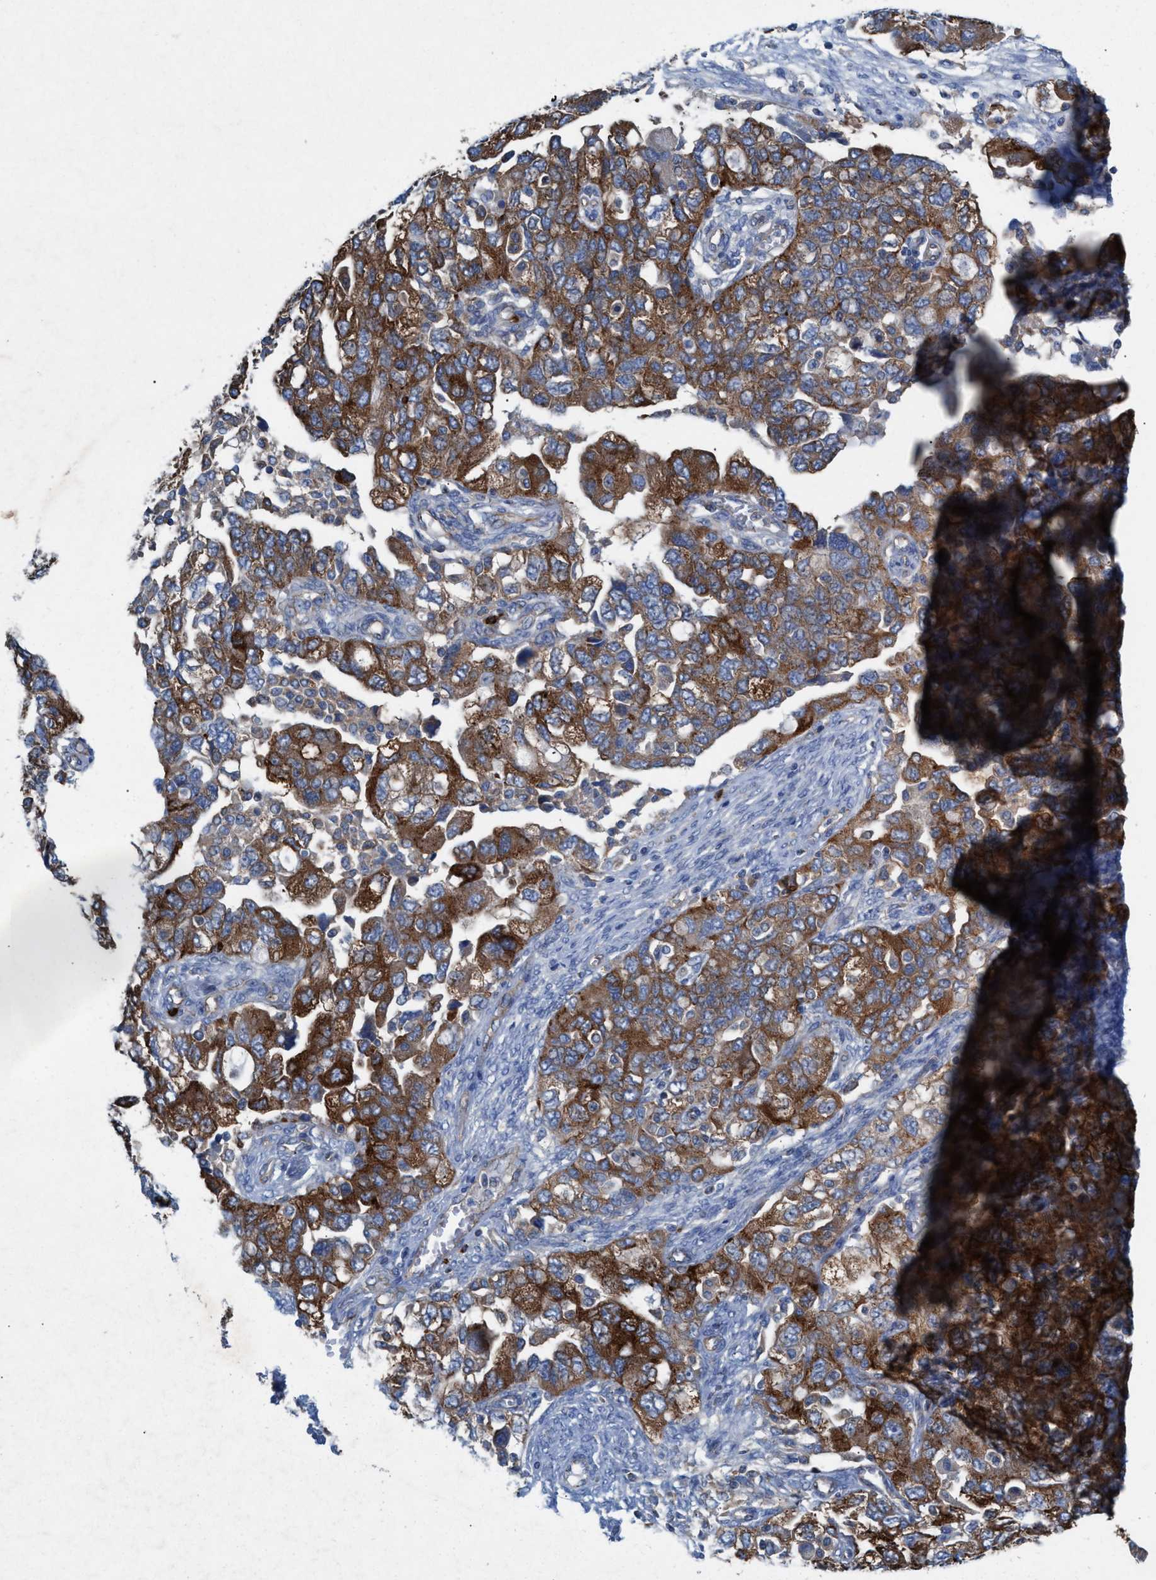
{"staining": {"intensity": "moderate", "quantity": ">75%", "location": "cytoplasmic/membranous"}, "tissue": "ovarian cancer", "cell_type": "Tumor cells", "image_type": "cancer", "snomed": [{"axis": "morphology", "description": "Carcinoma, NOS"}, {"axis": "morphology", "description": "Cystadenocarcinoma, serous, NOS"}, {"axis": "topography", "description": "Ovary"}], "caption": "A histopathology image showing moderate cytoplasmic/membranous positivity in approximately >75% of tumor cells in carcinoma (ovarian), as visualized by brown immunohistochemical staining.", "gene": "NYAP1", "patient": {"sex": "female", "age": 69}}